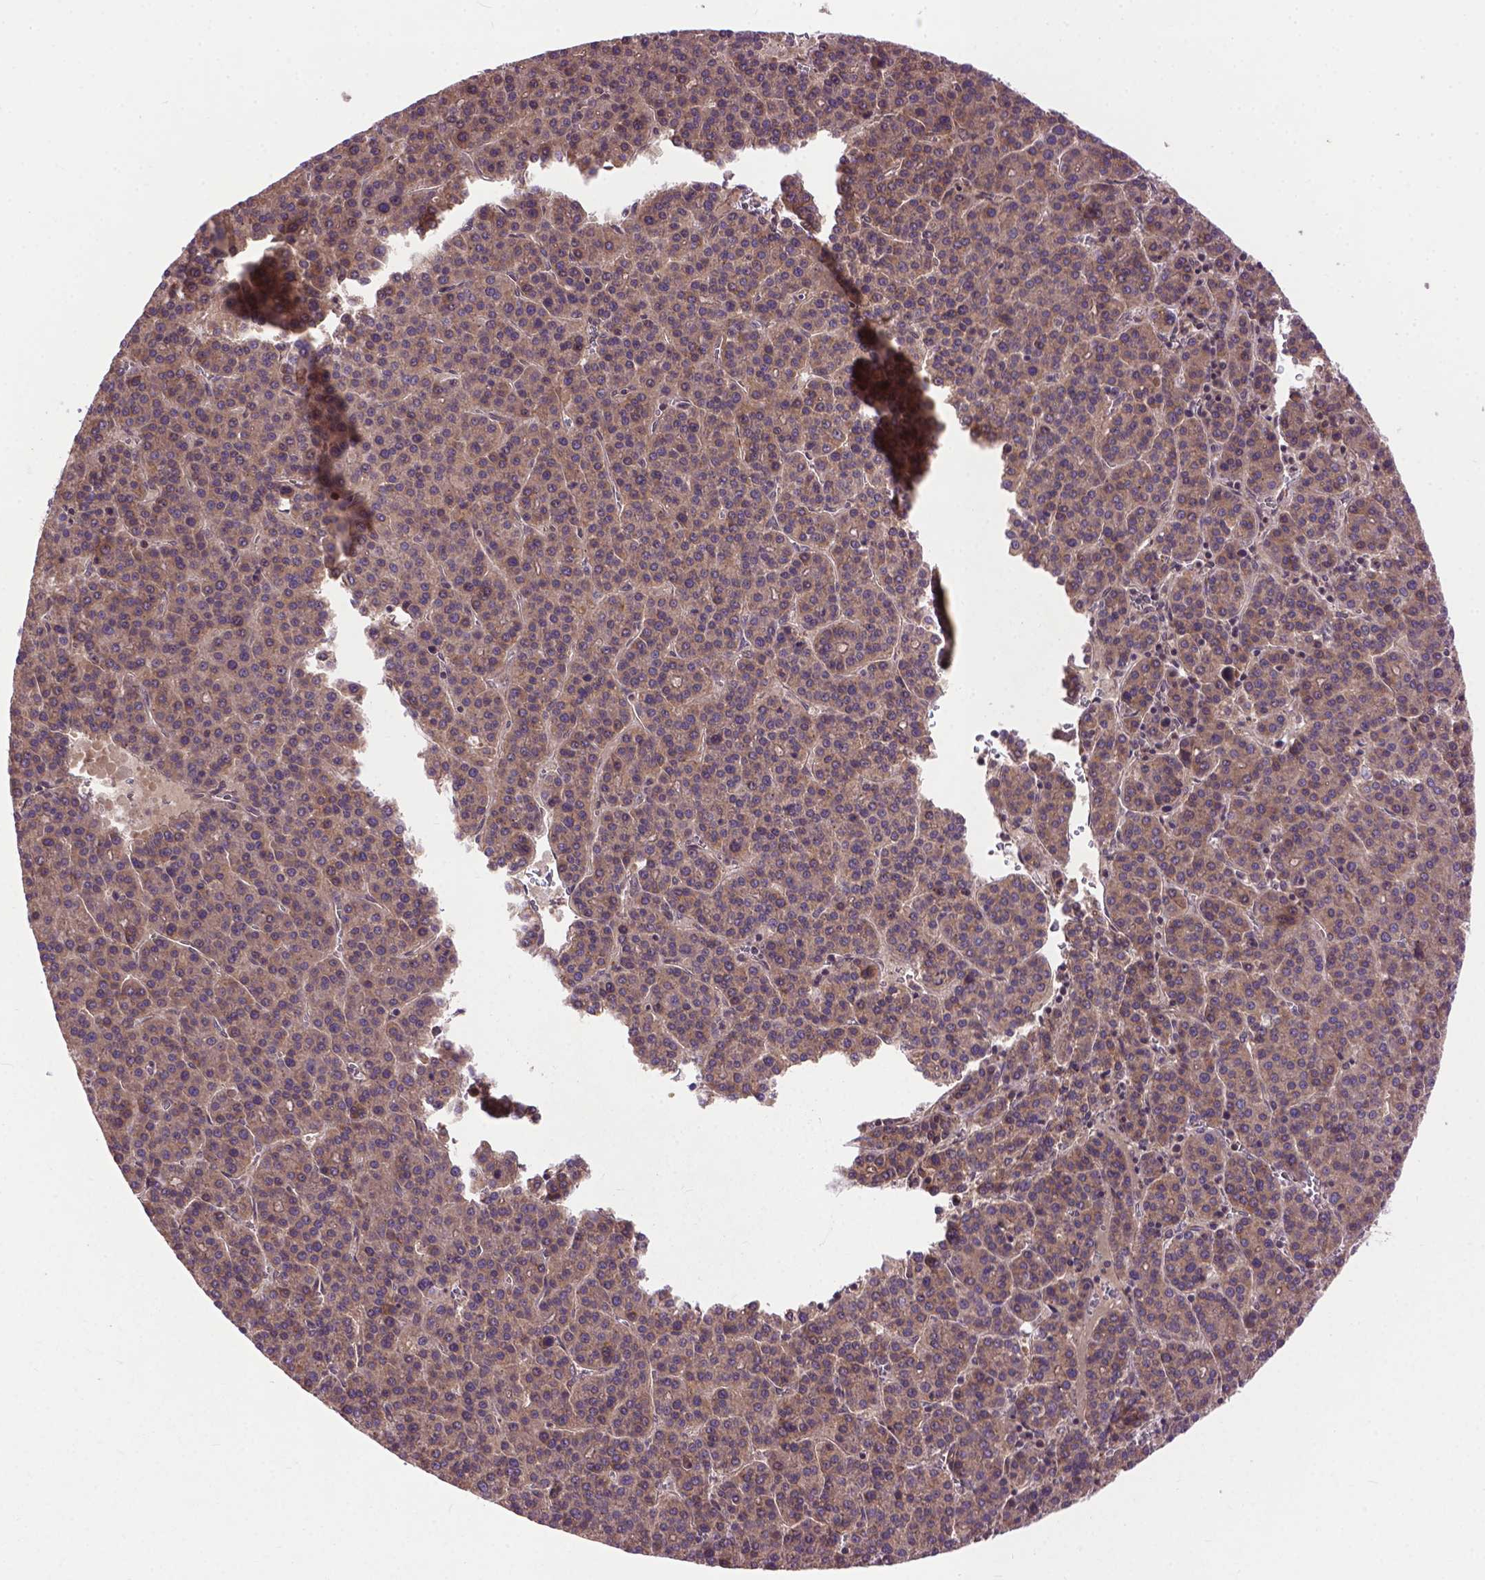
{"staining": {"intensity": "moderate", "quantity": ">75%", "location": "cytoplasmic/membranous"}, "tissue": "liver cancer", "cell_type": "Tumor cells", "image_type": "cancer", "snomed": [{"axis": "morphology", "description": "Carcinoma, Hepatocellular, NOS"}, {"axis": "topography", "description": "Liver"}], "caption": "Immunohistochemistry (DAB) staining of human liver cancer reveals moderate cytoplasmic/membranous protein positivity in about >75% of tumor cells.", "gene": "ZNF616", "patient": {"sex": "female", "age": 58}}